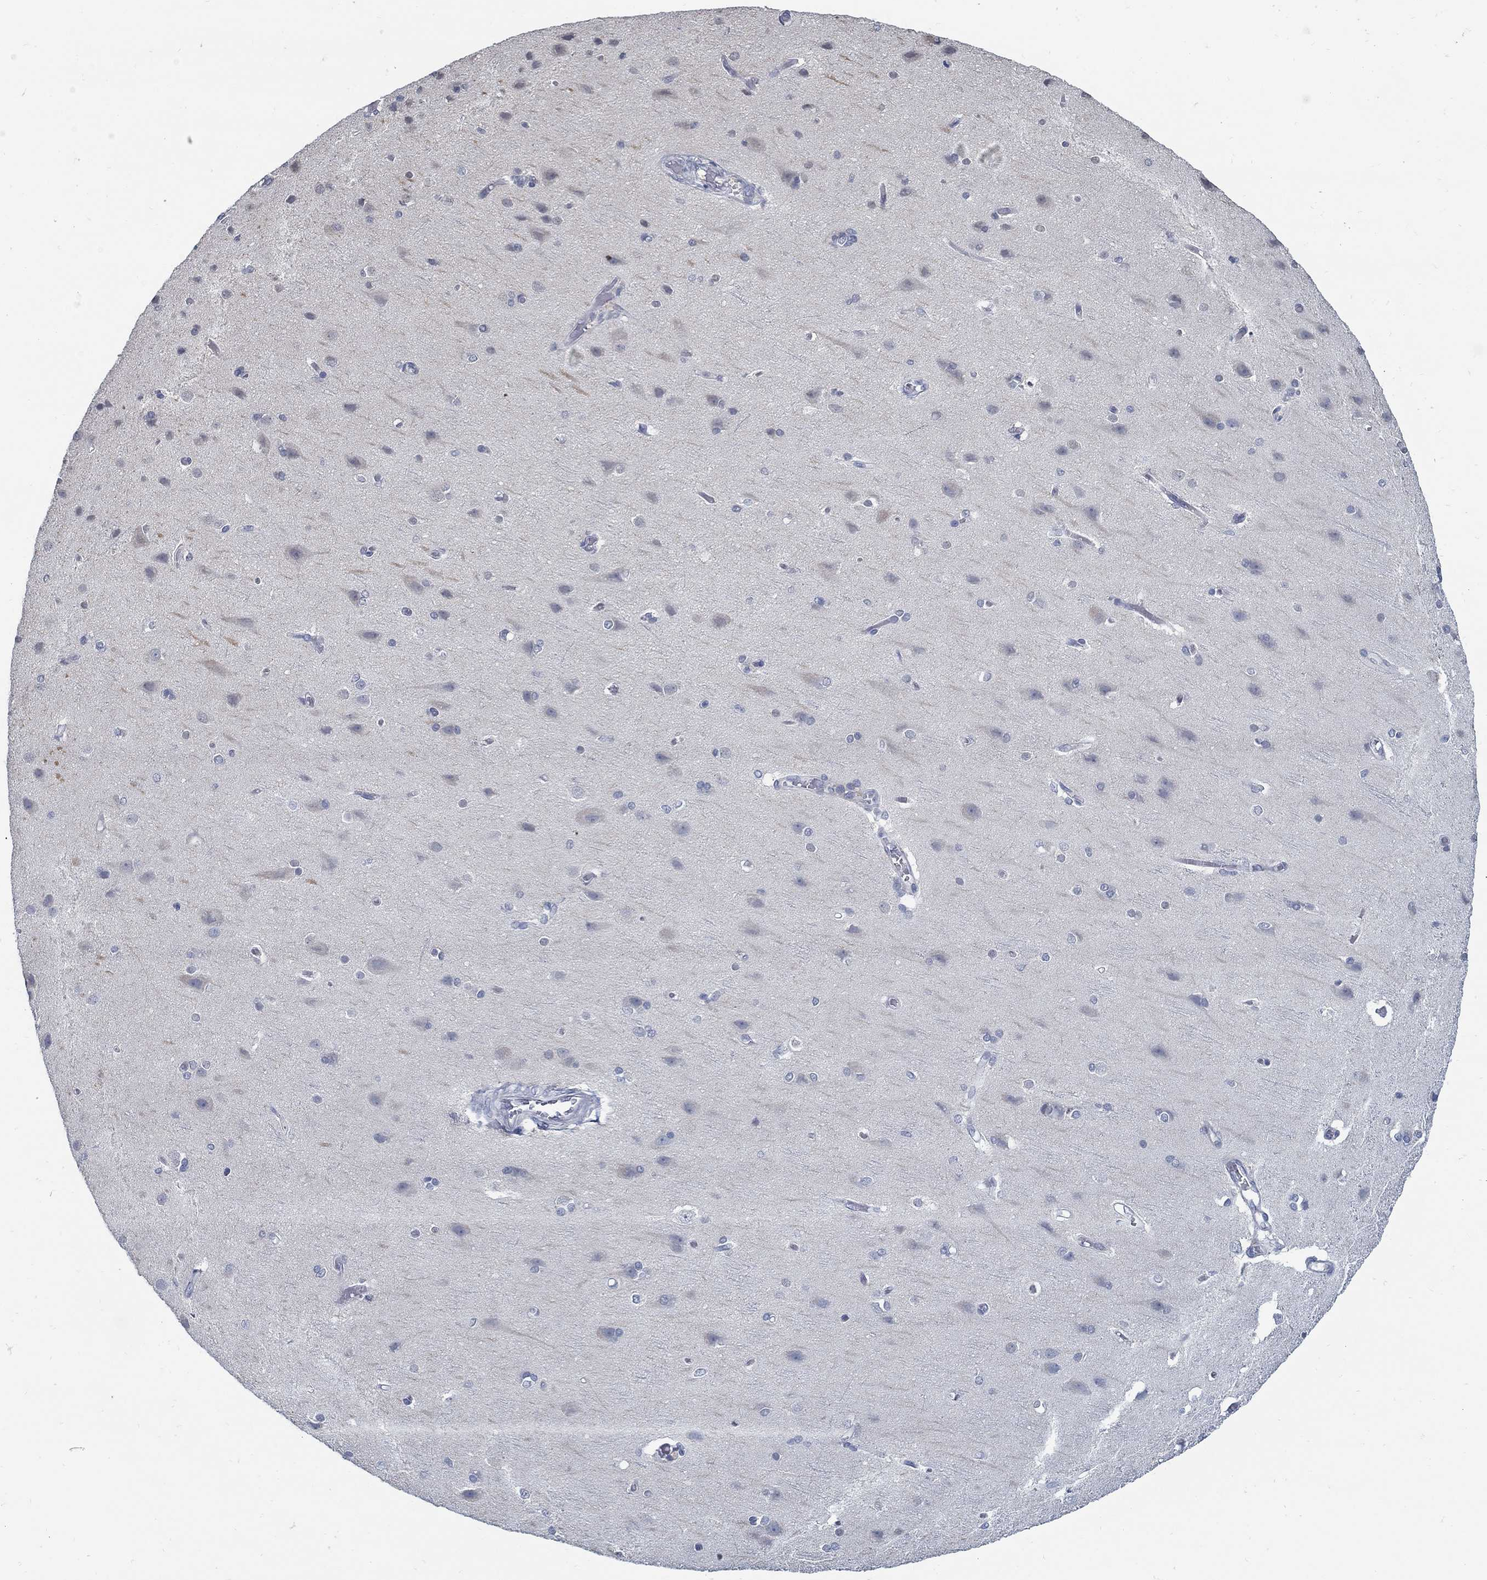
{"staining": {"intensity": "negative", "quantity": "none", "location": "none"}, "tissue": "cerebral cortex", "cell_type": "Endothelial cells", "image_type": "normal", "snomed": [{"axis": "morphology", "description": "Normal tissue, NOS"}, {"axis": "topography", "description": "Cerebral cortex"}], "caption": "Cerebral cortex was stained to show a protein in brown. There is no significant expression in endothelial cells. The staining was performed using DAB (3,3'-diaminobenzidine) to visualize the protein expression in brown, while the nuclei were stained in blue with hematoxylin (Magnification: 20x).", "gene": "PCDH11X", "patient": {"sex": "male", "age": 37}}